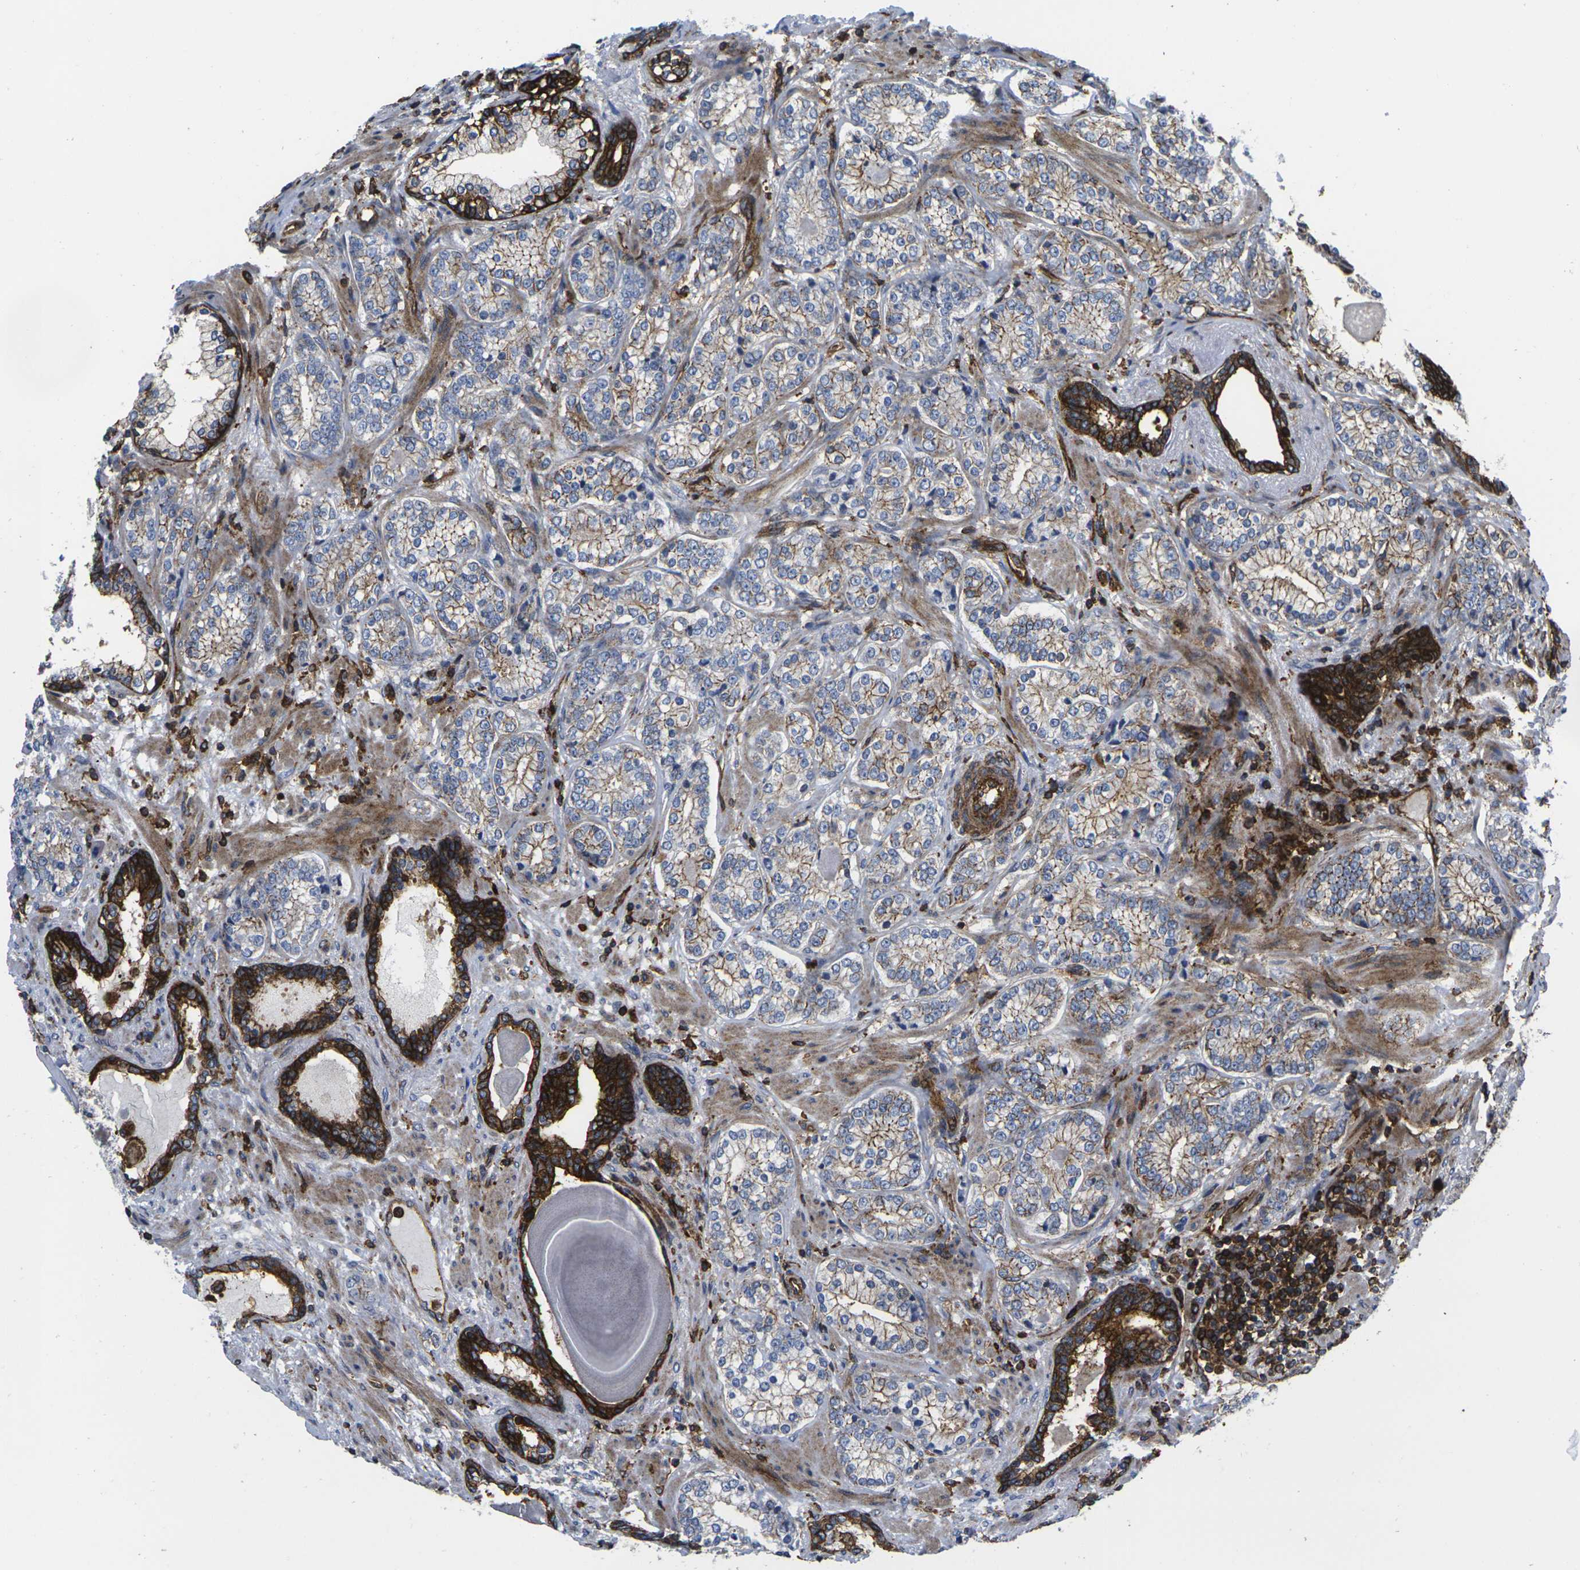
{"staining": {"intensity": "moderate", "quantity": ">75%", "location": "cytoplasmic/membranous"}, "tissue": "prostate cancer", "cell_type": "Tumor cells", "image_type": "cancer", "snomed": [{"axis": "morphology", "description": "Adenocarcinoma, High grade"}, {"axis": "topography", "description": "Prostate"}], "caption": "Immunohistochemistry (IHC) image of adenocarcinoma (high-grade) (prostate) stained for a protein (brown), which demonstrates medium levels of moderate cytoplasmic/membranous expression in approximately >75% of tumor cells.", "gene": "IQGAP1", "patient": {"sex": "male", "age": 61}}